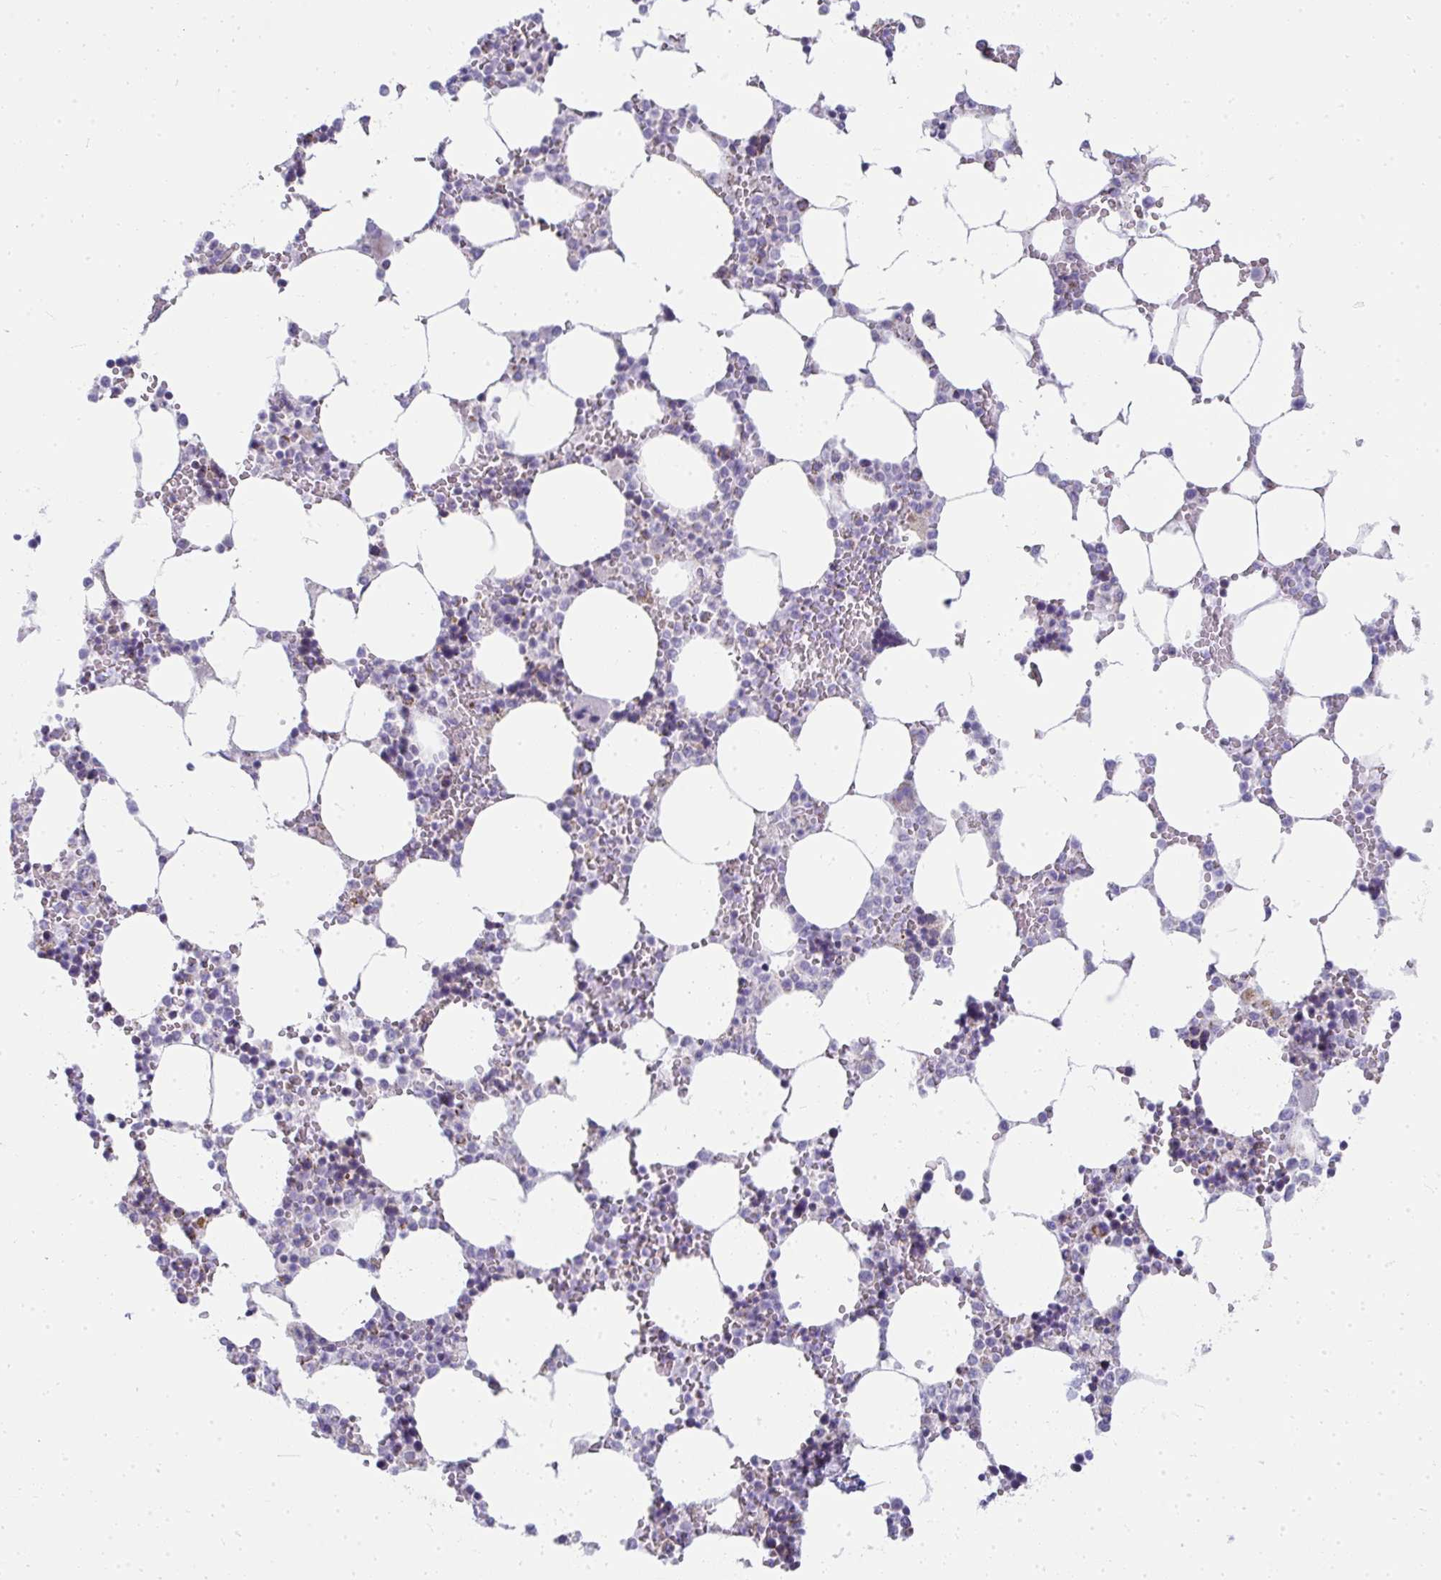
{"staining": {"intensity": "weak", "quantity": "<25%", "location": "cytoplasmic/membranous"}, "tissue": "bone marrow", "cell_type": "Hematopoietic cells", "image_type": "normal", "snomed": [{"axis": "morphology", "description": "Normal tissue, NOS"}, {"axis": "topography", "description": "Bone marrow"}], "caption": "A high-resolution micrograph shows immunohistochemistry (IHC) staining of unremarkable bone marrow, which shows no significant expression in hematopoietic cells. (DAB immunohistochemistry with hematoxylin counter stain).", "gene": "SLC6A1", "patient": {"sex": "male", "age": 64}}